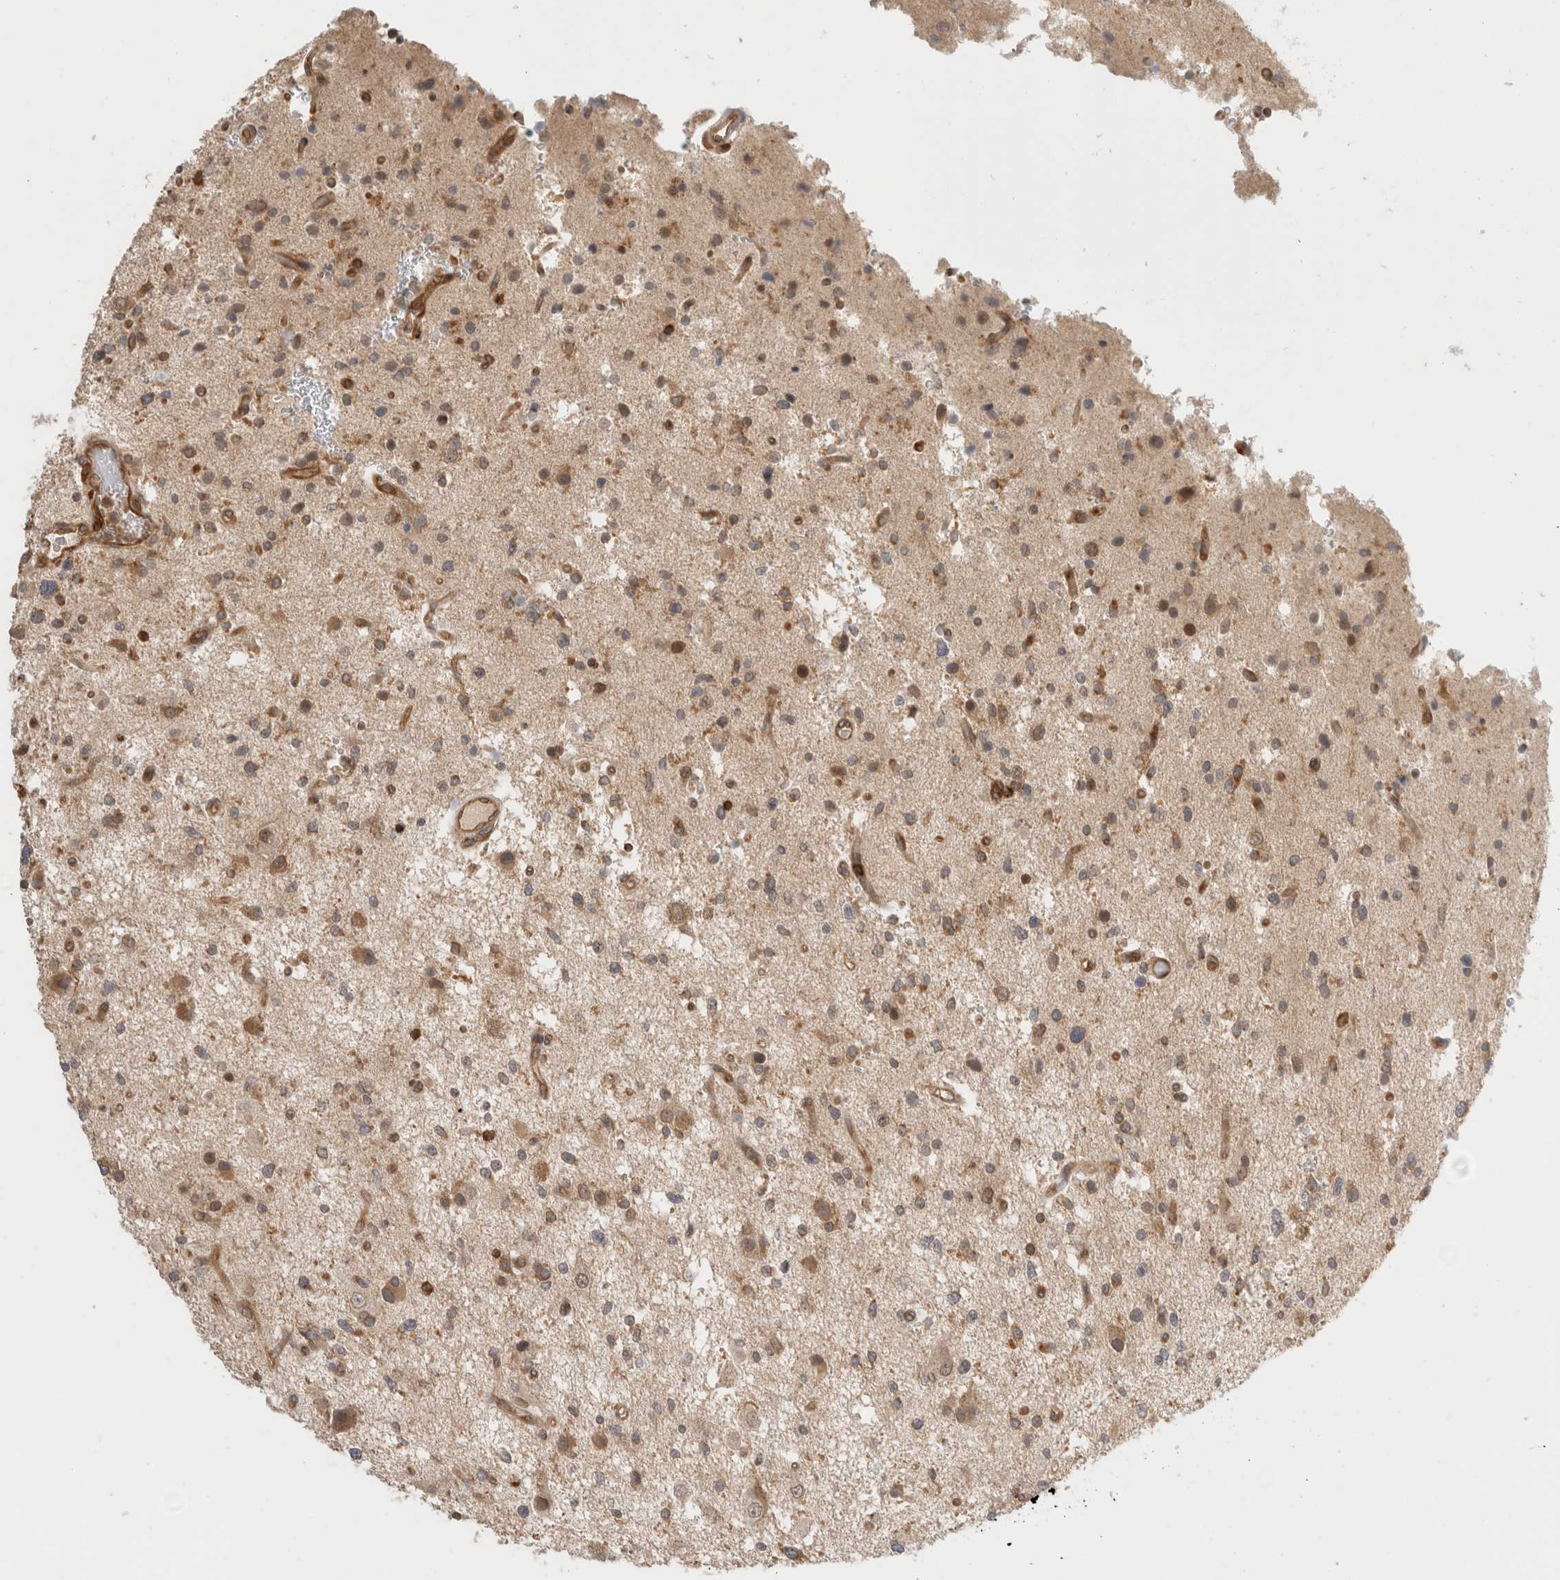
{"staining": {"intensity": "moderate", "quantity": "<25%", "location": "cytoplasmic/membranous,nuclear"}, "tissue": "glioma", "cell_type": "Tumor cells", "image_type": "cancer", "snomed": [{"axis": "morphology", "description": "Glioma, malignant, High grade"}, {"axis": "topography", "description": "Brain"}], "caption": "Glioma stained with DAB immunohistochemistry shows low levels of moderate cytoplasmic/membranous and nuclear expression in approximately <25% of tumor cells.", "gene": "NFKB1", "patient": {"sex": "male", "age": 33}}